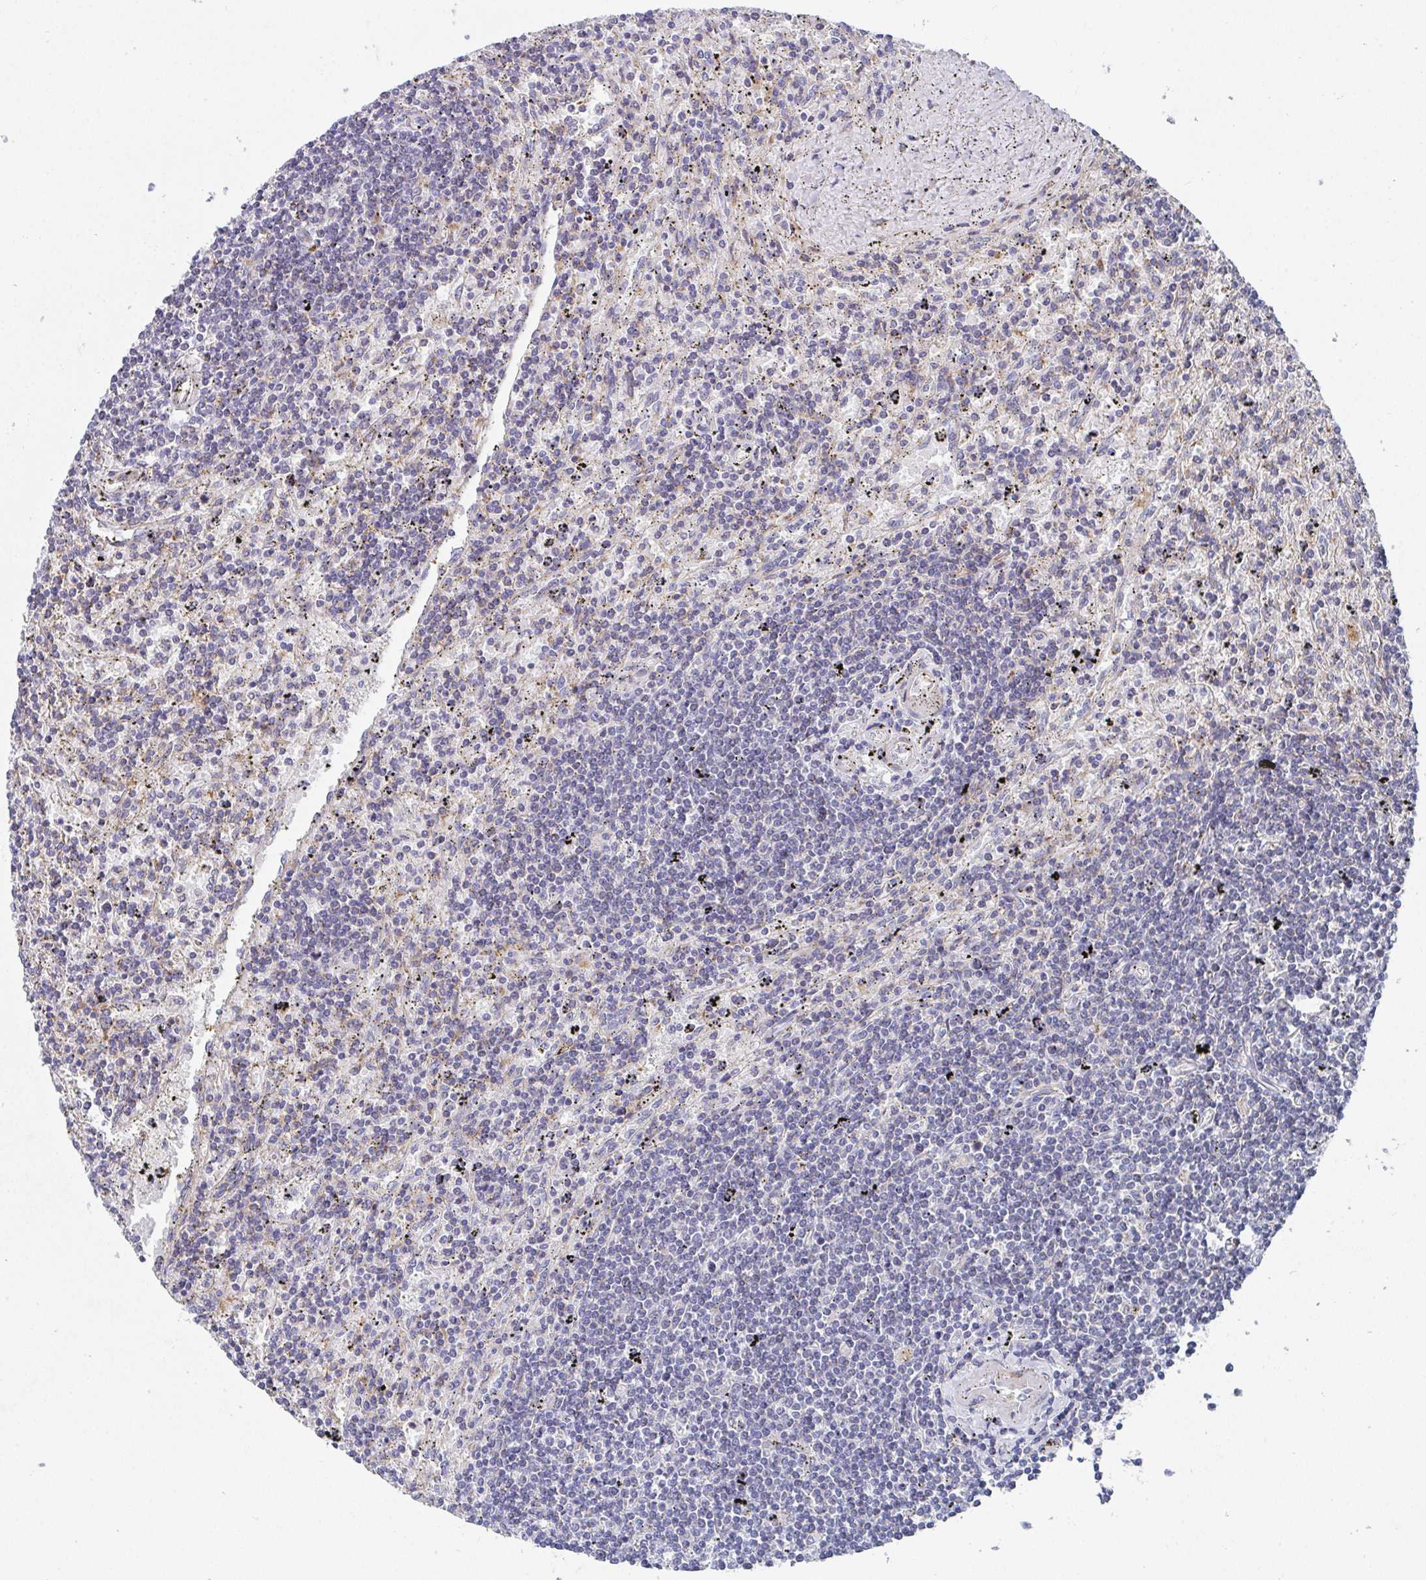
{"staining": {"intensity": "negative", "quantity": "none", "location": "none"}, "tissue": "lymphoma", "cell_type": "Tumor cells", "image_type": "cancer", "snomed": [{"axis": "morphology", "description": "Malignant lymphoma, non-Hodgkin's type, Low grade"}, {"axis": "topography", "description": "Spleen"}], "caption": "The IHC image has no significant positivity in tumor cells of lymphoma tissue. (Immunohistochemistry (ihc), brightfield microscopy, high magnification).", "gene": "ATP5F1C", "patient": {"sex": "male", "age": 76}}